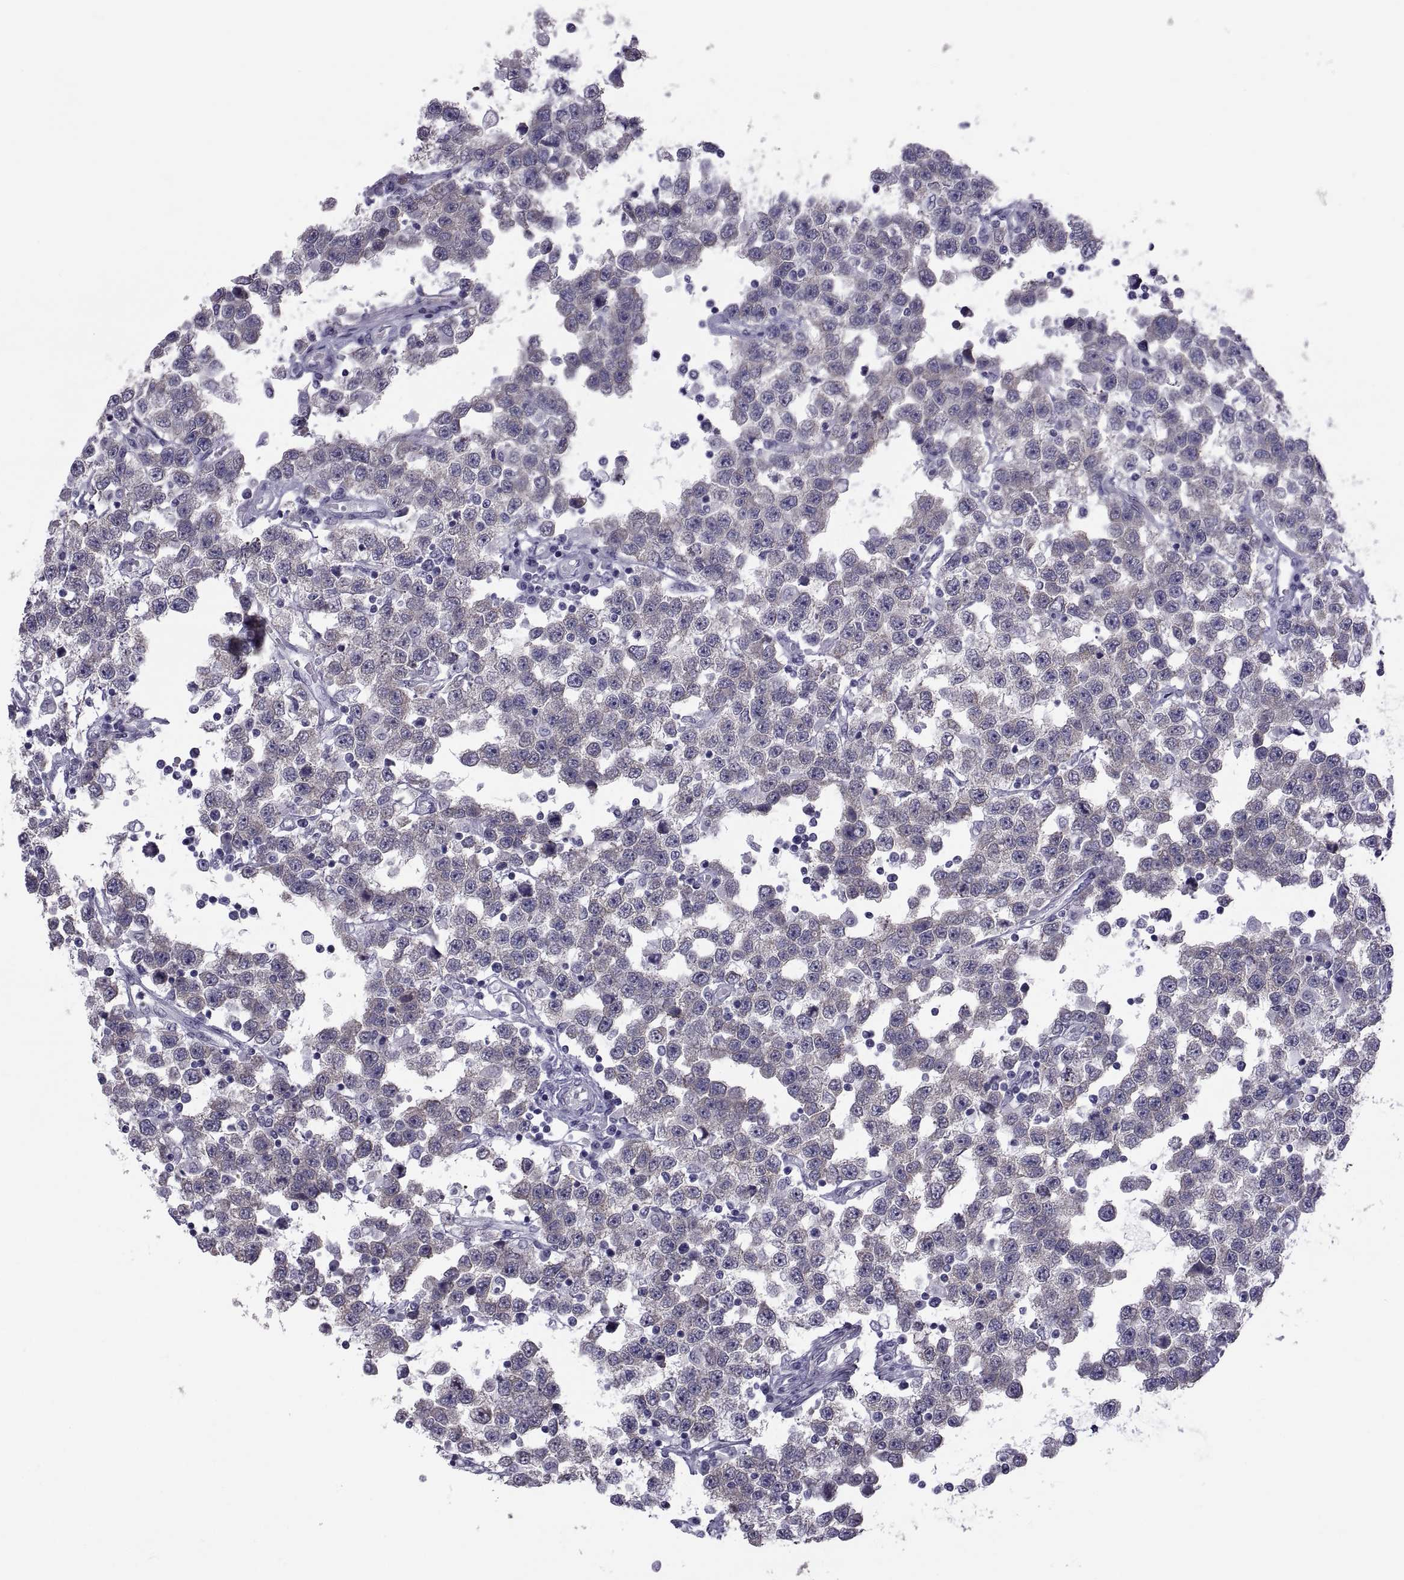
{"staining": {"intensity": "negative", "quantity": "none", "location": "none"}, "tissue": "testis cancer", "cell_type": "Tumor cells", "image_type": "cancer", "snomed": [{"axis": "morphology", "description": "Seminoma, NOS"}, {"axis": "topography", "description": "Testis"}], "caption": "DAB (3,3'-diaminobenzidine) immunohistochemical staining of testis cancer displays no significant staining in tumor cells.", "gene": "MAGEB1", "patient": {"sex": "male", "age": 34}}